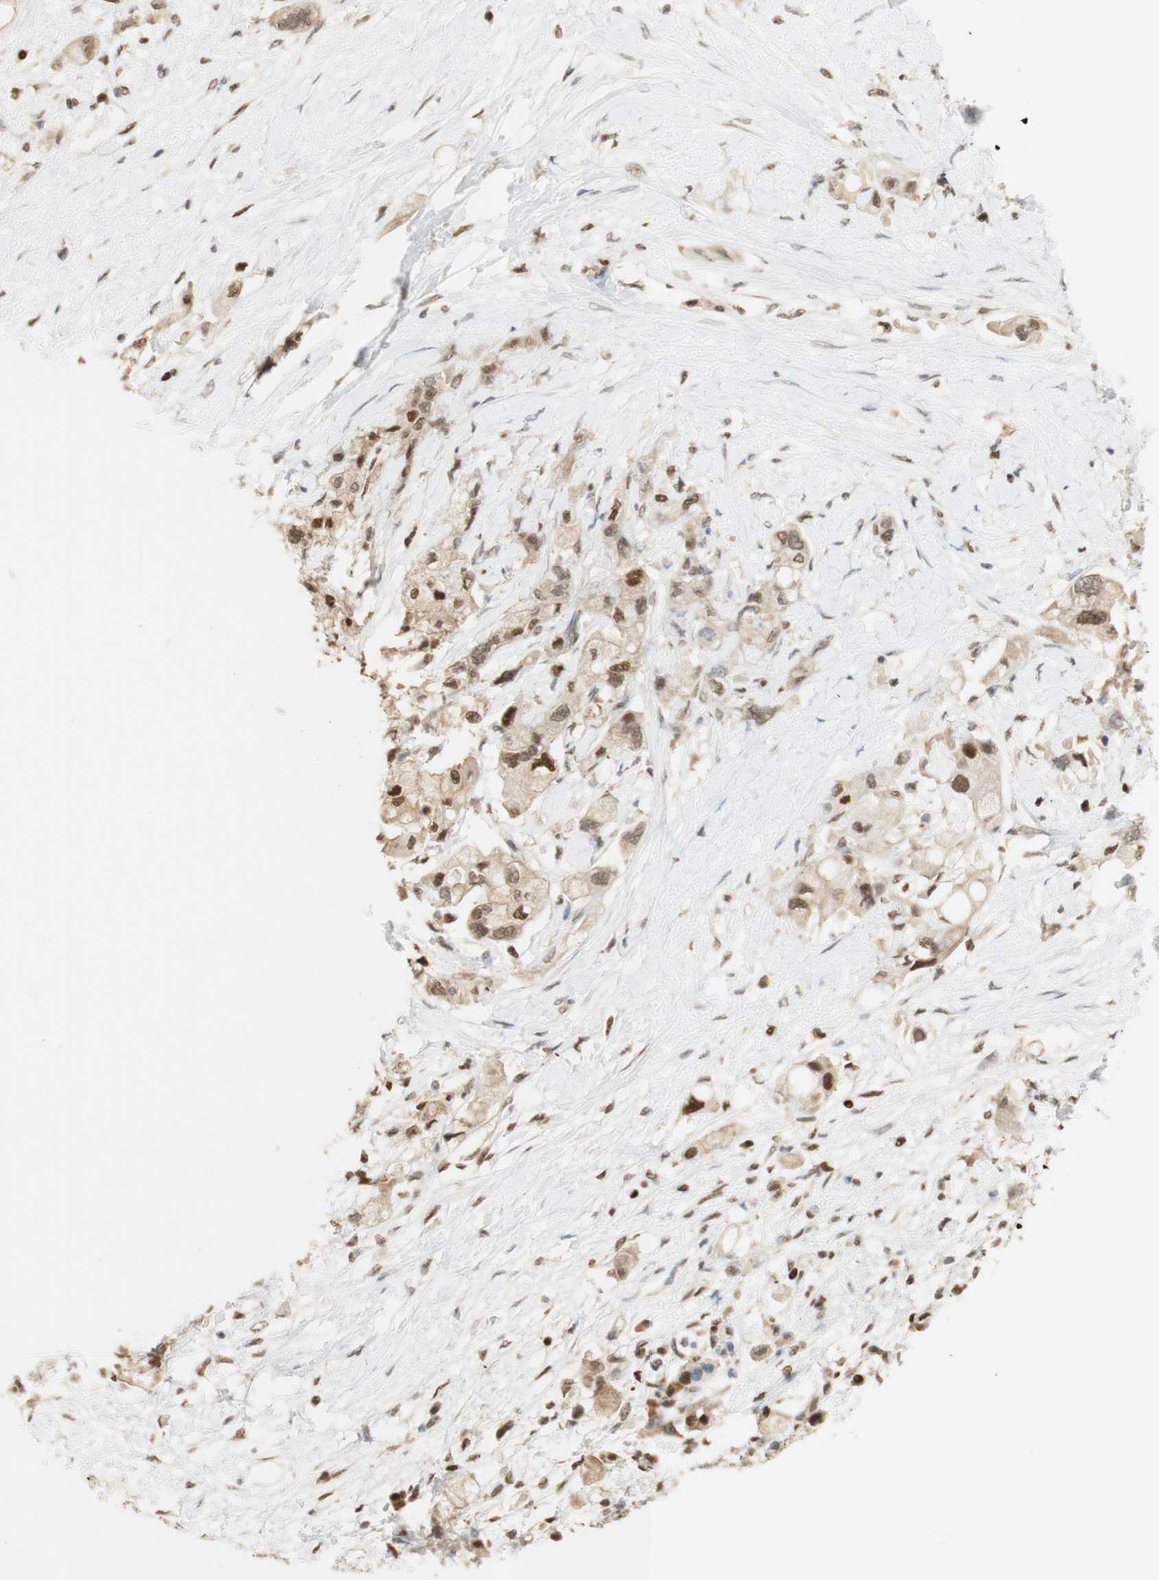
{"staining": {"intensity": "moderate", "quantity": ">75%", "location": "cytoplasmic/membranous,nuclear"}, "tissue": "pancreatic cancer", "cell_type": "Tumor cells", "image_type": "cancer", "snomed": [{"axis": "morphology", "description": "Adenocarcinoma, NOS"}, {"axis": "topography", "description": "Pancreas"}], "caption": "Pancreatic cancer (adenocarcinoma) stained with a brown dye shows moderate cytoplasmic/membranous and nuclear positive staining in approximately >75% of tumor cells.", "gene": "NAP1L4", "patient": {"sex": "female", "age": 56}}